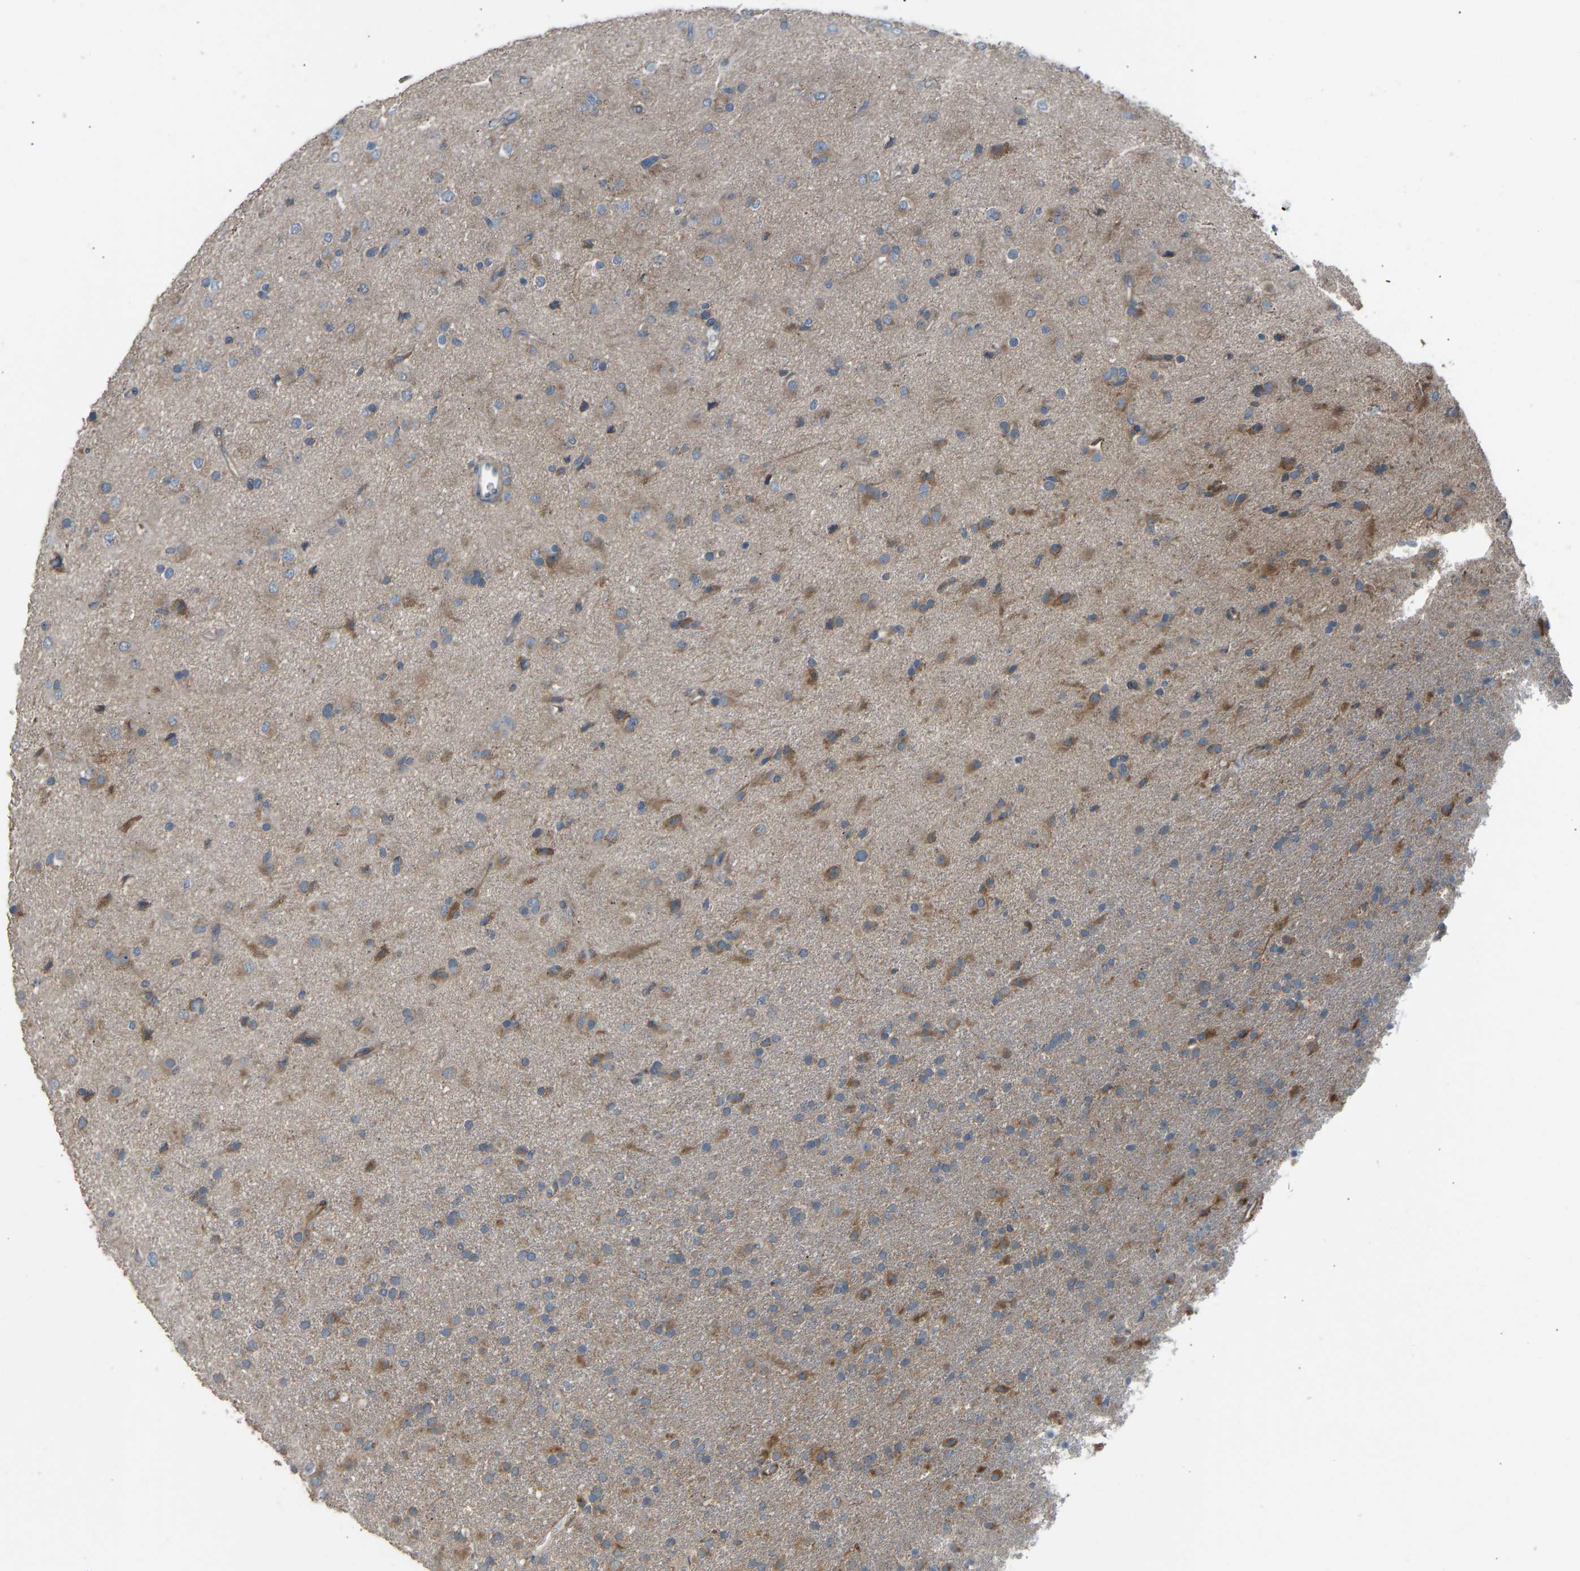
{"staining": {"intensity": "moderate", "quantity": ">75%", "location": "cytoplasmic/membranous"}, "tissue": "glioma", "cell_type": "Tumor cells", "image_type": "cancer", "snomed": [{"axis": "morphology", "description": "Glioma, malignant, Low grade"}, {"axis": "topography", "description": "Brain"}], "caption": "Malignant glioma (low-grade) stained for a protein reveals moderate cytoplasmic/membranous positivity in tumor cells.", "gene": "TGFBR3", "patient": {"sex": "male", "age": 65}}